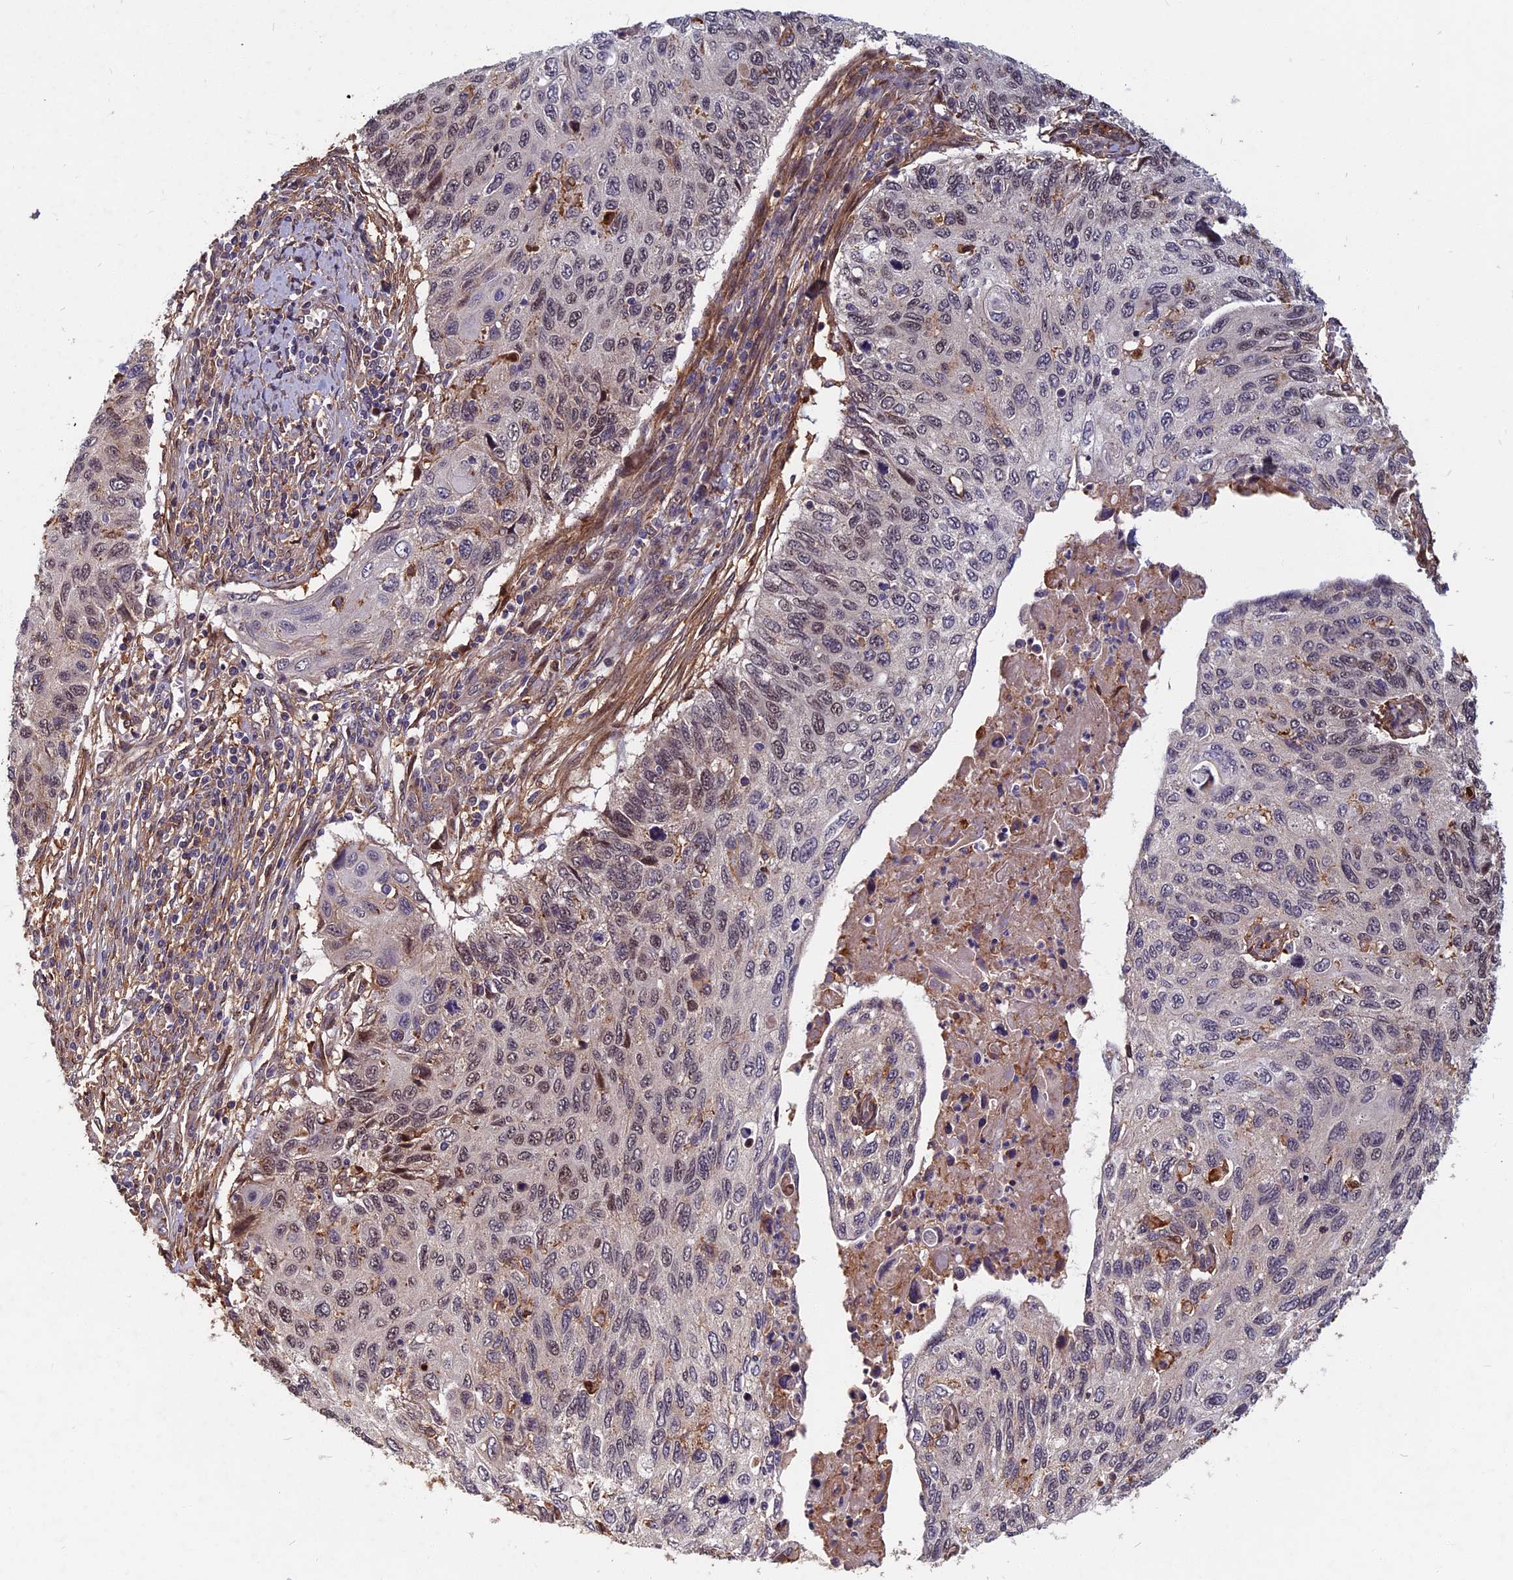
{"staining": {"intensity": "weak", "quantity": "25%-75%", "location": "nuclear"}, "tissue": "cervical cancer", "cell_type": "Tumor cells", "image_type": "cancer", "snomed": [{"axis": "morphology", "description": "Squamous cell carcinoma, NOS"}, {"axis": "topography", "description": "Cervix"}], "caption": "Protein staining displays weak nuclear expression in about 25%-75% of tumor cells in cervical squamous cell carcinoma. The protein of interest is stained brown, and the nuclei are stained in blue (DAB IHC with brightfield microscopy, high magnification).", "gene": "SPG11", "patient": {"sex": "female", "age": 70}}